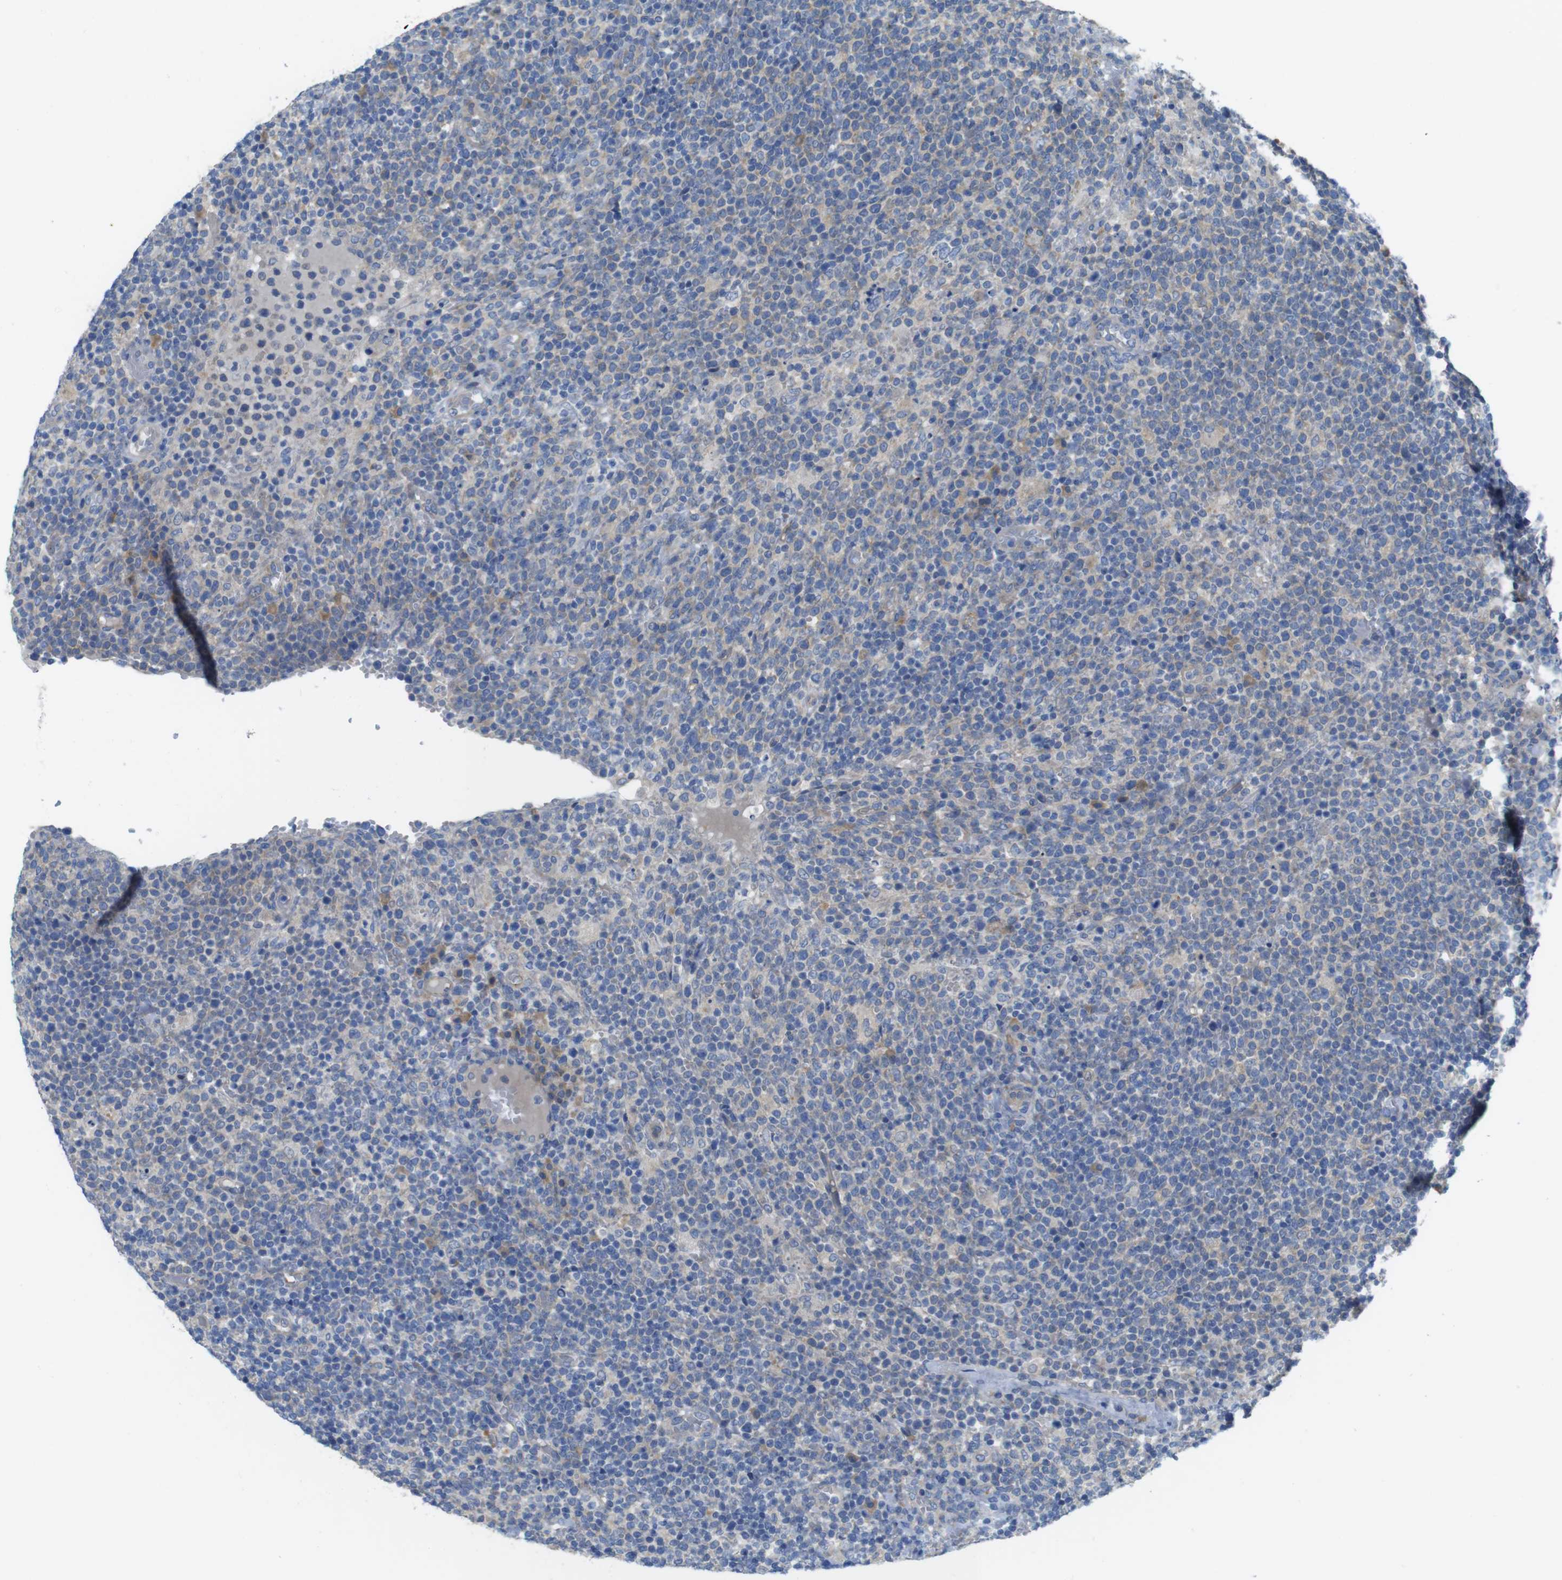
{"staining": {"intensity": "weak", "quantity": "<25%", "location": "cytoplasmic/membranous"}, "tissue": "lymphoma", "cell_type": "Tumor cells", "image_type": "cancer", "snomed": [{"axis": "morphology", "description": "Malignant lymphoma, non-Hodgkin's type, High grade"}, {"axis": "topography", "description": "Lymph node"}], "caption": "This photomicrograph is of lymphoma stained with IHC to label a protein in brown with the nuclei are counter-stained blue. There is no positivity in tumor cells.", "gene": "TMEM234", "patient": {"sex": "male", "age": 61}}